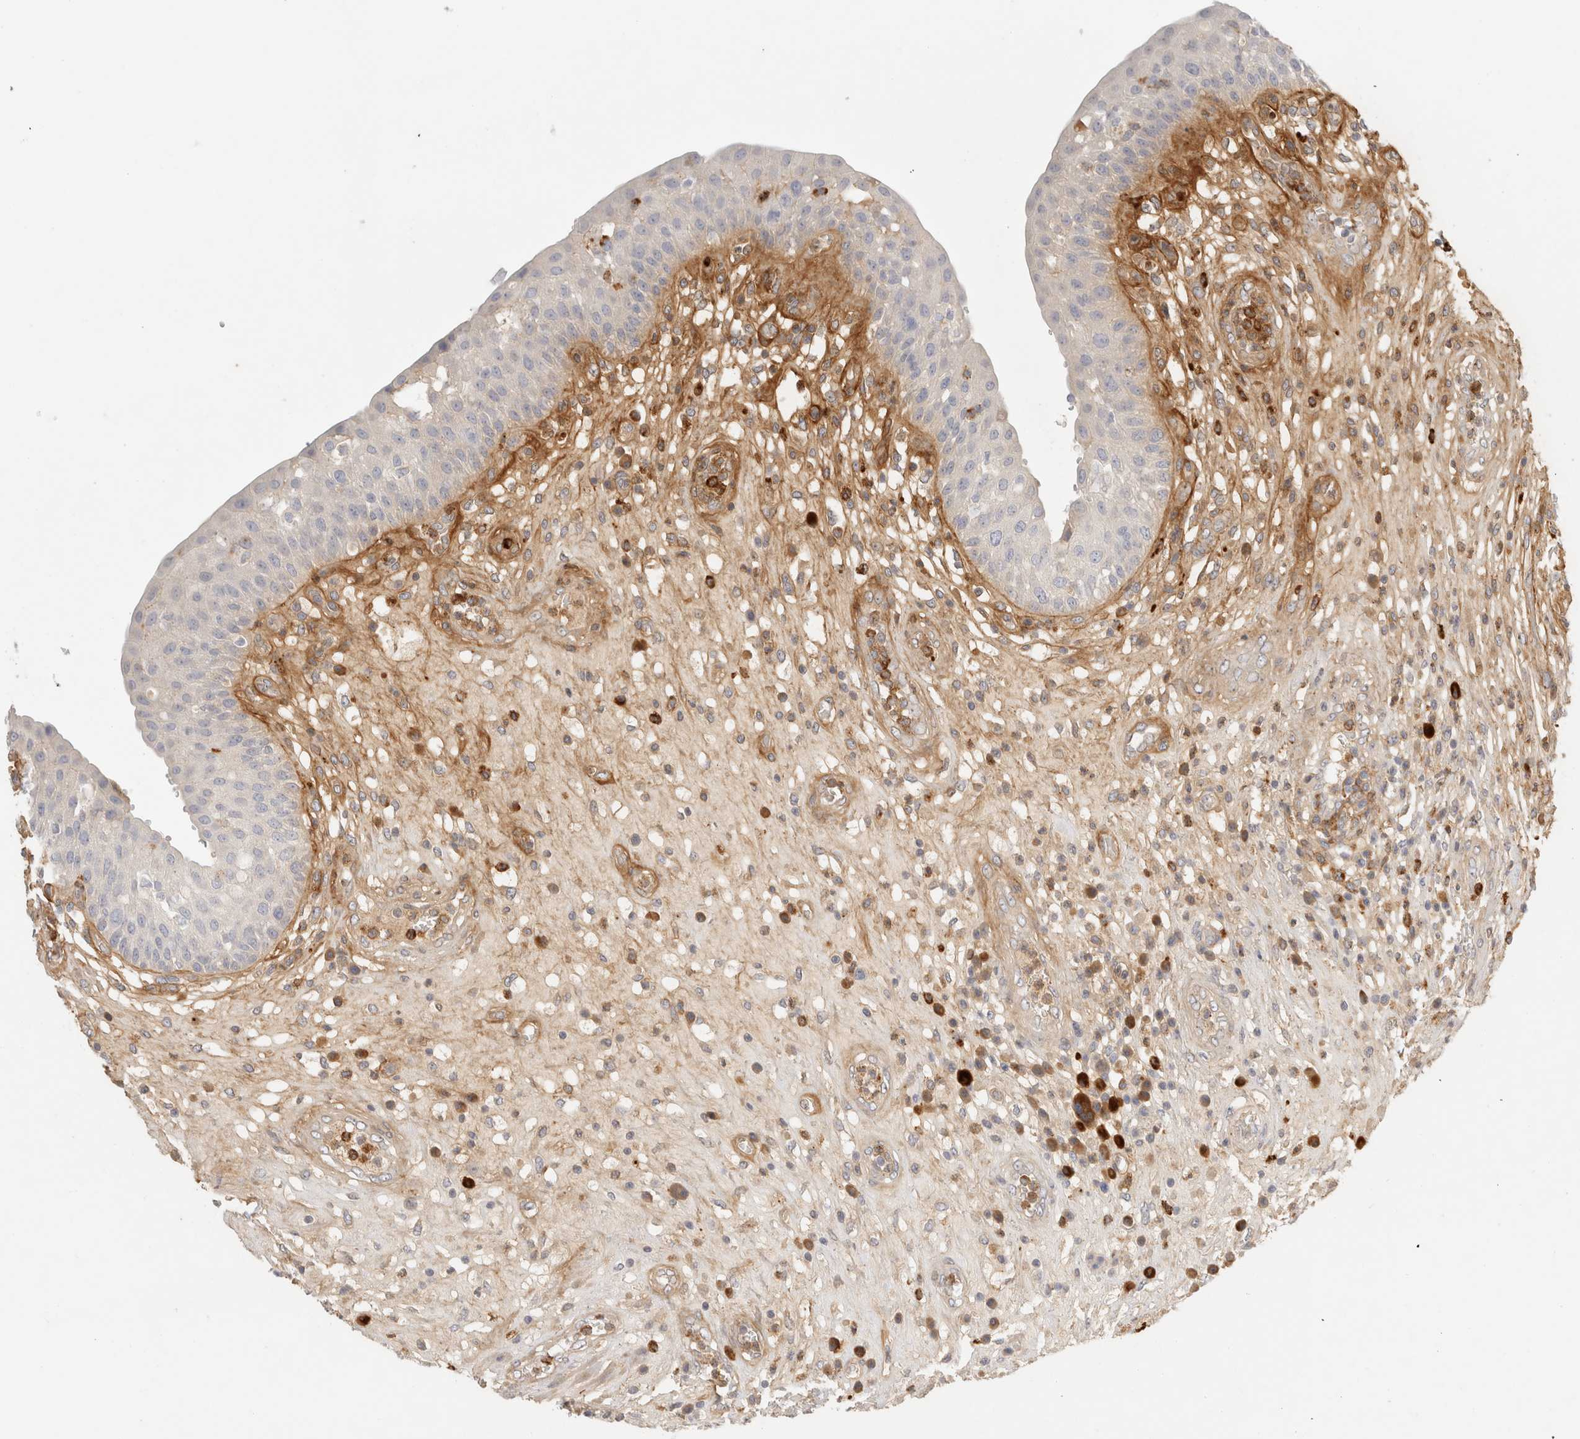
{"staining": {"intensity": "negative", "quantity": "none", "location": "none"}, "tissue": "urinary bladder", "cell_type": "Urothelial cells", "image_type": "normal", "snomed": [{"axis": "morphology", "description": "Normal tissue, NOS"}, {"axis": "topography", "description": "Urinary bladder"}], "caption": "The immunohistochemistry micrograph has no significant staining in urothelial cells of urinary bladder.", "gene": "FGL2", "patient": {"sex": "female", "age": 62}}